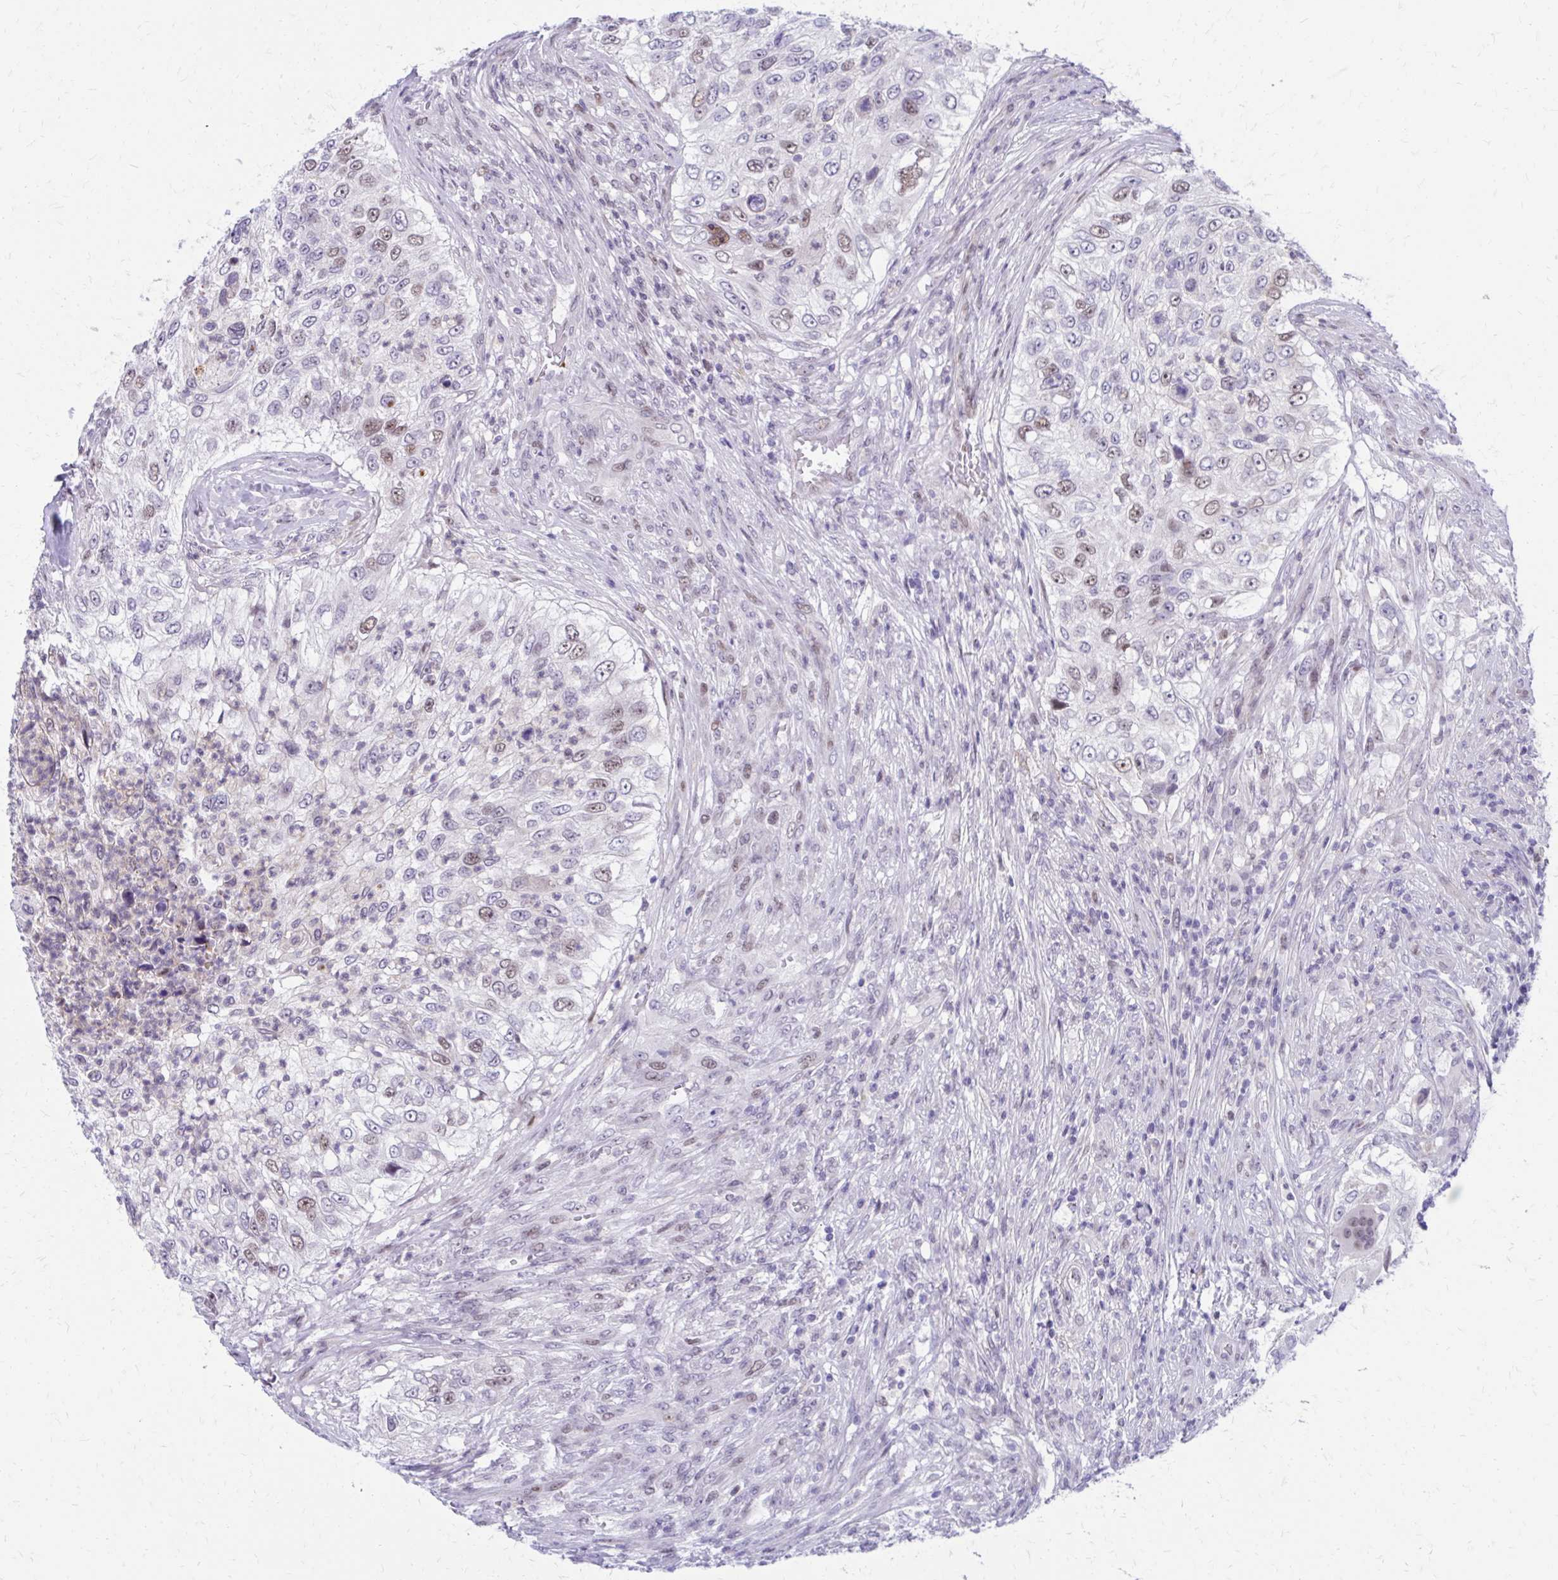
{"staining": {"intensity": "moderate", "quantity": "<25%", "location": "nuclear"}, "tissue": "urothelial cancer", "cell_type": "Tumor cells", "image_type": "cancer", "snomed": [{"axis": "morphology", "description": "Urothelial carcinoma, High grade"}, {"axis": "topography", "description": "Urinary bladder"}], "caption": "Urothelial cancer was stained to show a protein in brown. There is low levels of moderate nuclear positivity in about <25% of tumor cells.", "gene": "ANKRD30B", "patient": {"sex": "female", "age": 60}}